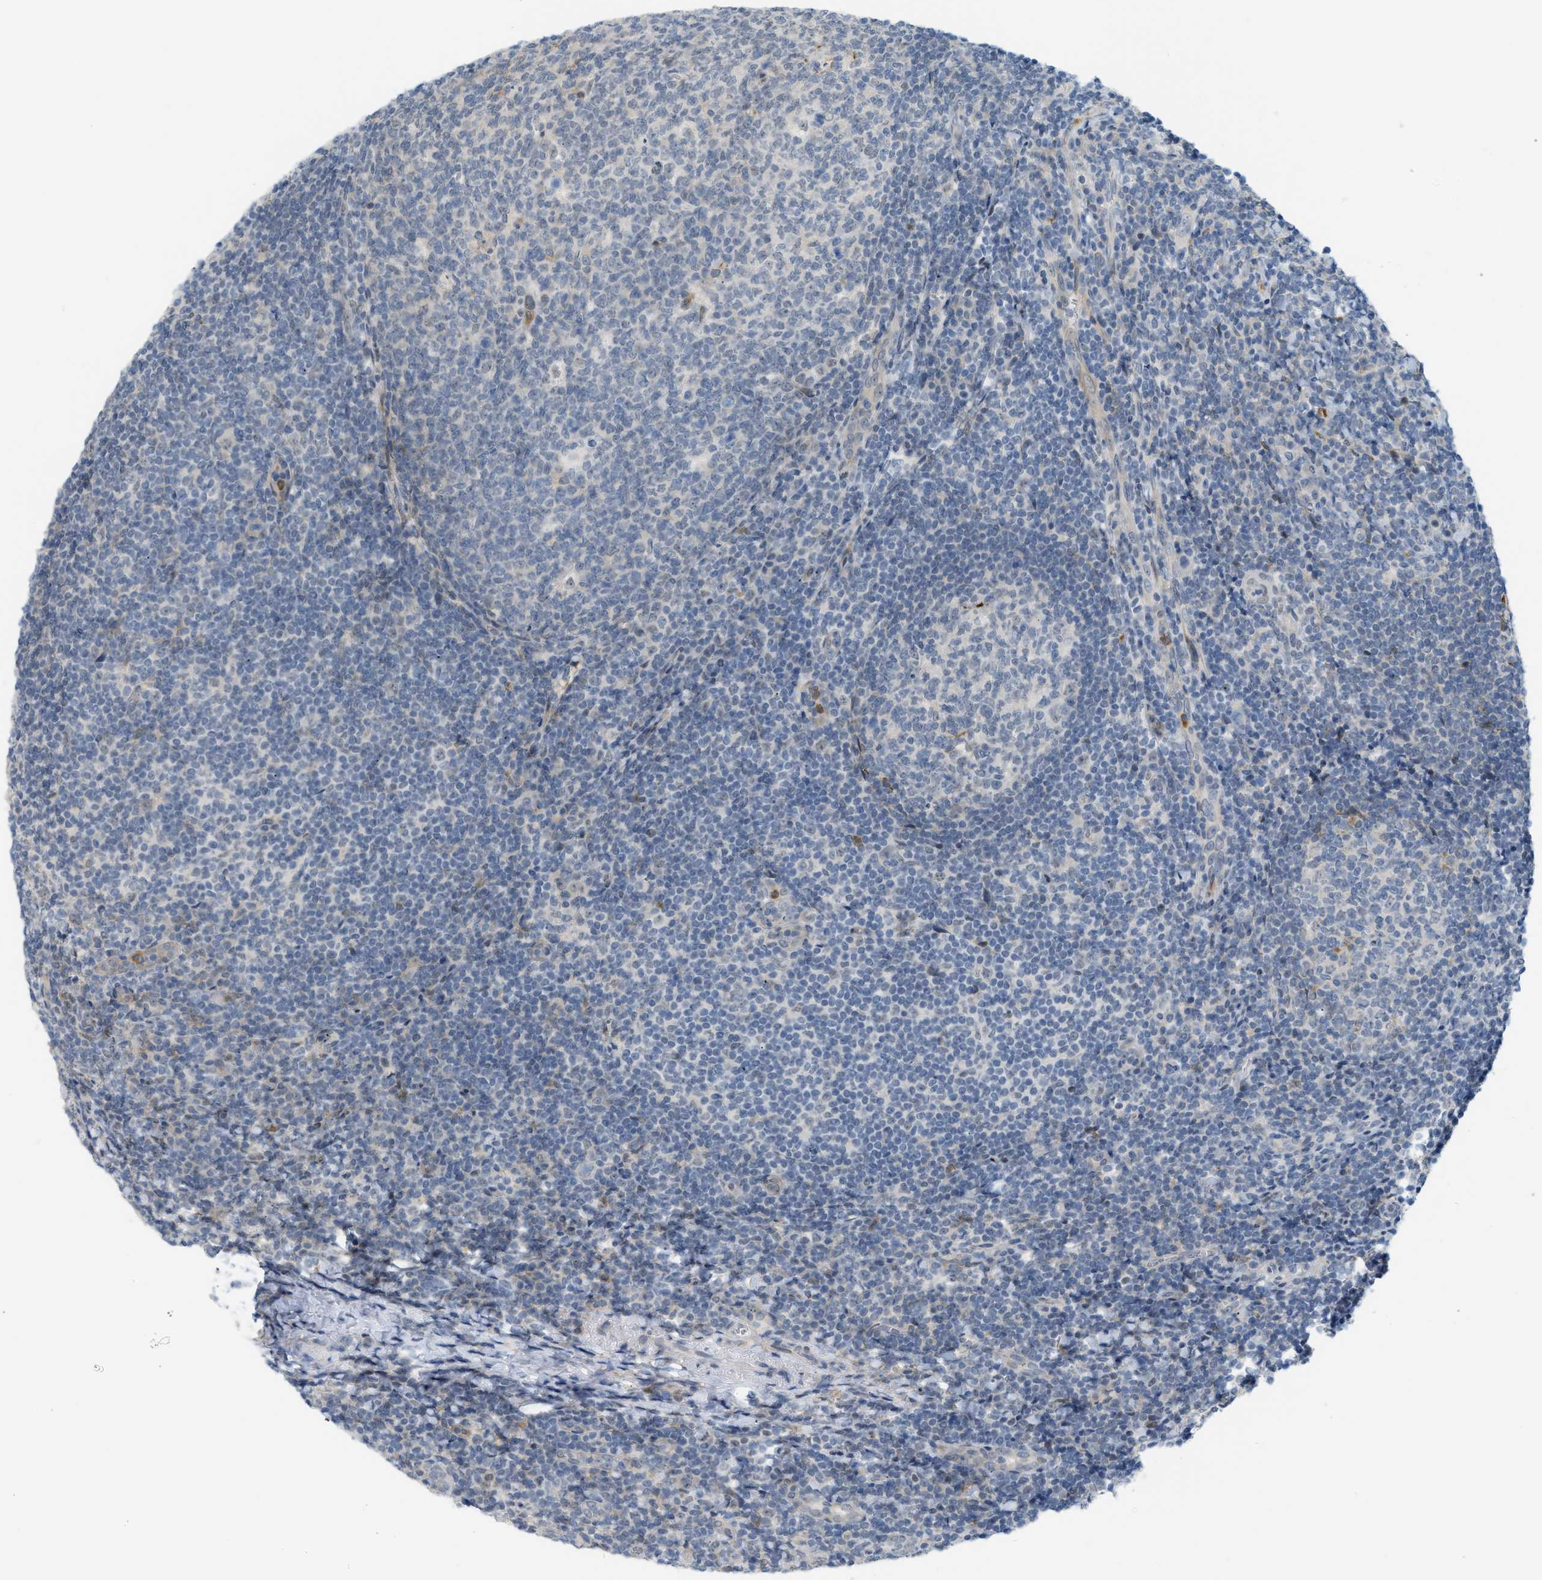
{"staining": {"intensity": "negative", "quantity": "none", "location": "none"}, "tissue": "tonsil", "cell_type": "Germinal center cells", "image_type": "normal", "snomed": [{"axis": "morphology", "description": "Normal tissue, NOS"}, {"axis": "topography", "description": "Tonsil"}], "caption": "A high-resolution histopathology image shows immunohistochemistry (IHC) staining of benign tonsil, which reveals no significant expression in germinal center cells. The staining was performed using DAB to visualize the protein expression in brown, while the nuclei were stained in blue with hematoxylin (Magnification: 20x).", "gene": "ZNF408", "patient": {"sex": "male", "age": 37}}